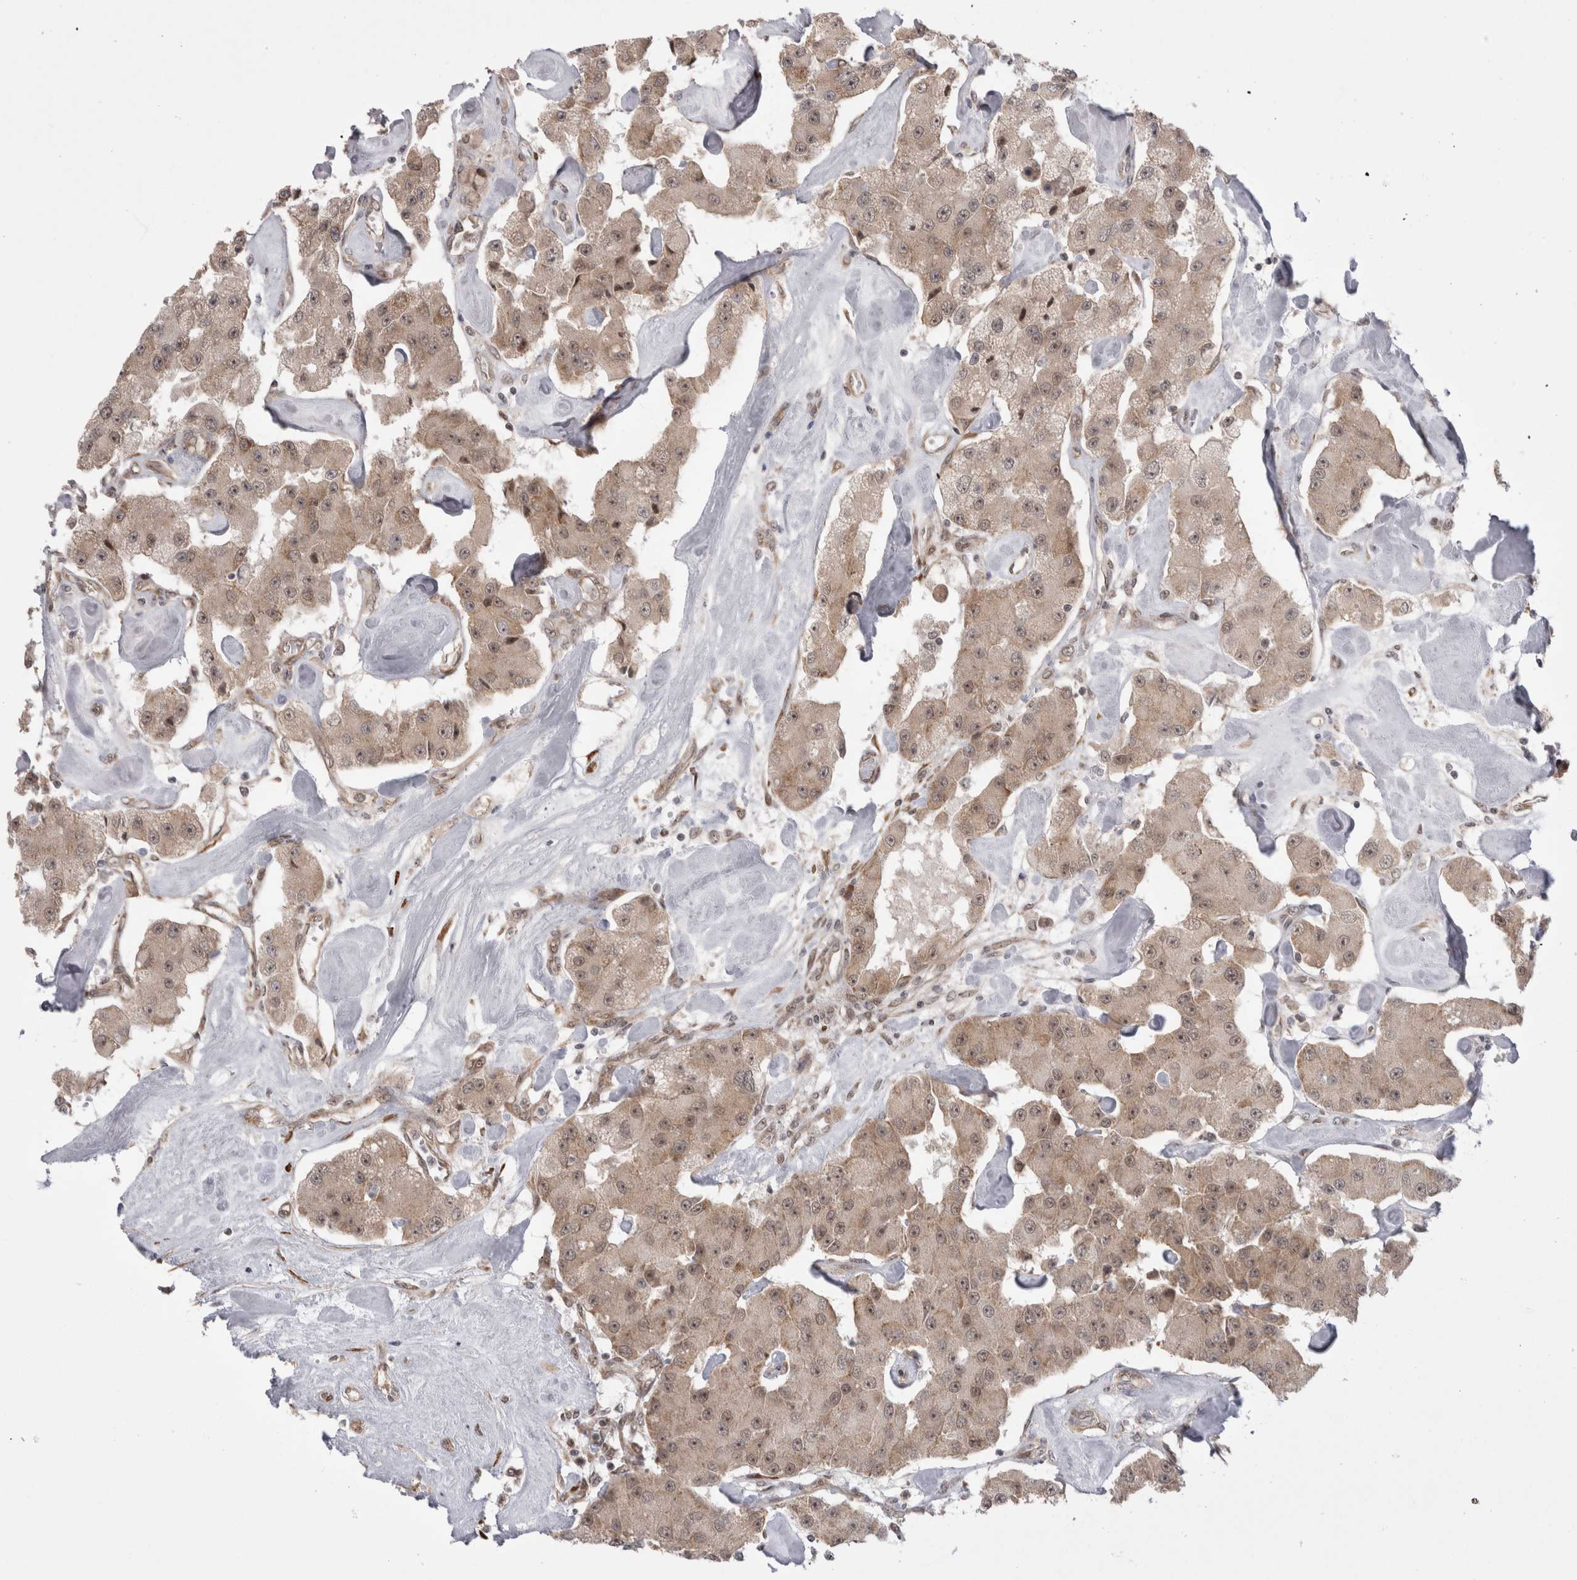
{"staining": {"intensity": "weak", "quantity": ">75%", "location": "cytoplasmic/membranous,nuclear"}, "tissue": "carcinoid", "cell_type": "Tumor cells", "image_type": "cancer", "snomed": [{"axis": "morphology", "description": "Carcinoid, malignant, NOS"}, {"axis": "topography", "description": "Pancreas"}], "caption": "Tumor cells reveal low levels of weak cytoplasmic/membranous and nuclear staining in about >75% of cells in malignant carcinoid. Using DAB (brown) and hematoxylin (blue) stains, captured at high magnification using brightfield microscopy.", "gene": "EXOSC4", "patient": {"sex": "male", "age": 41}}